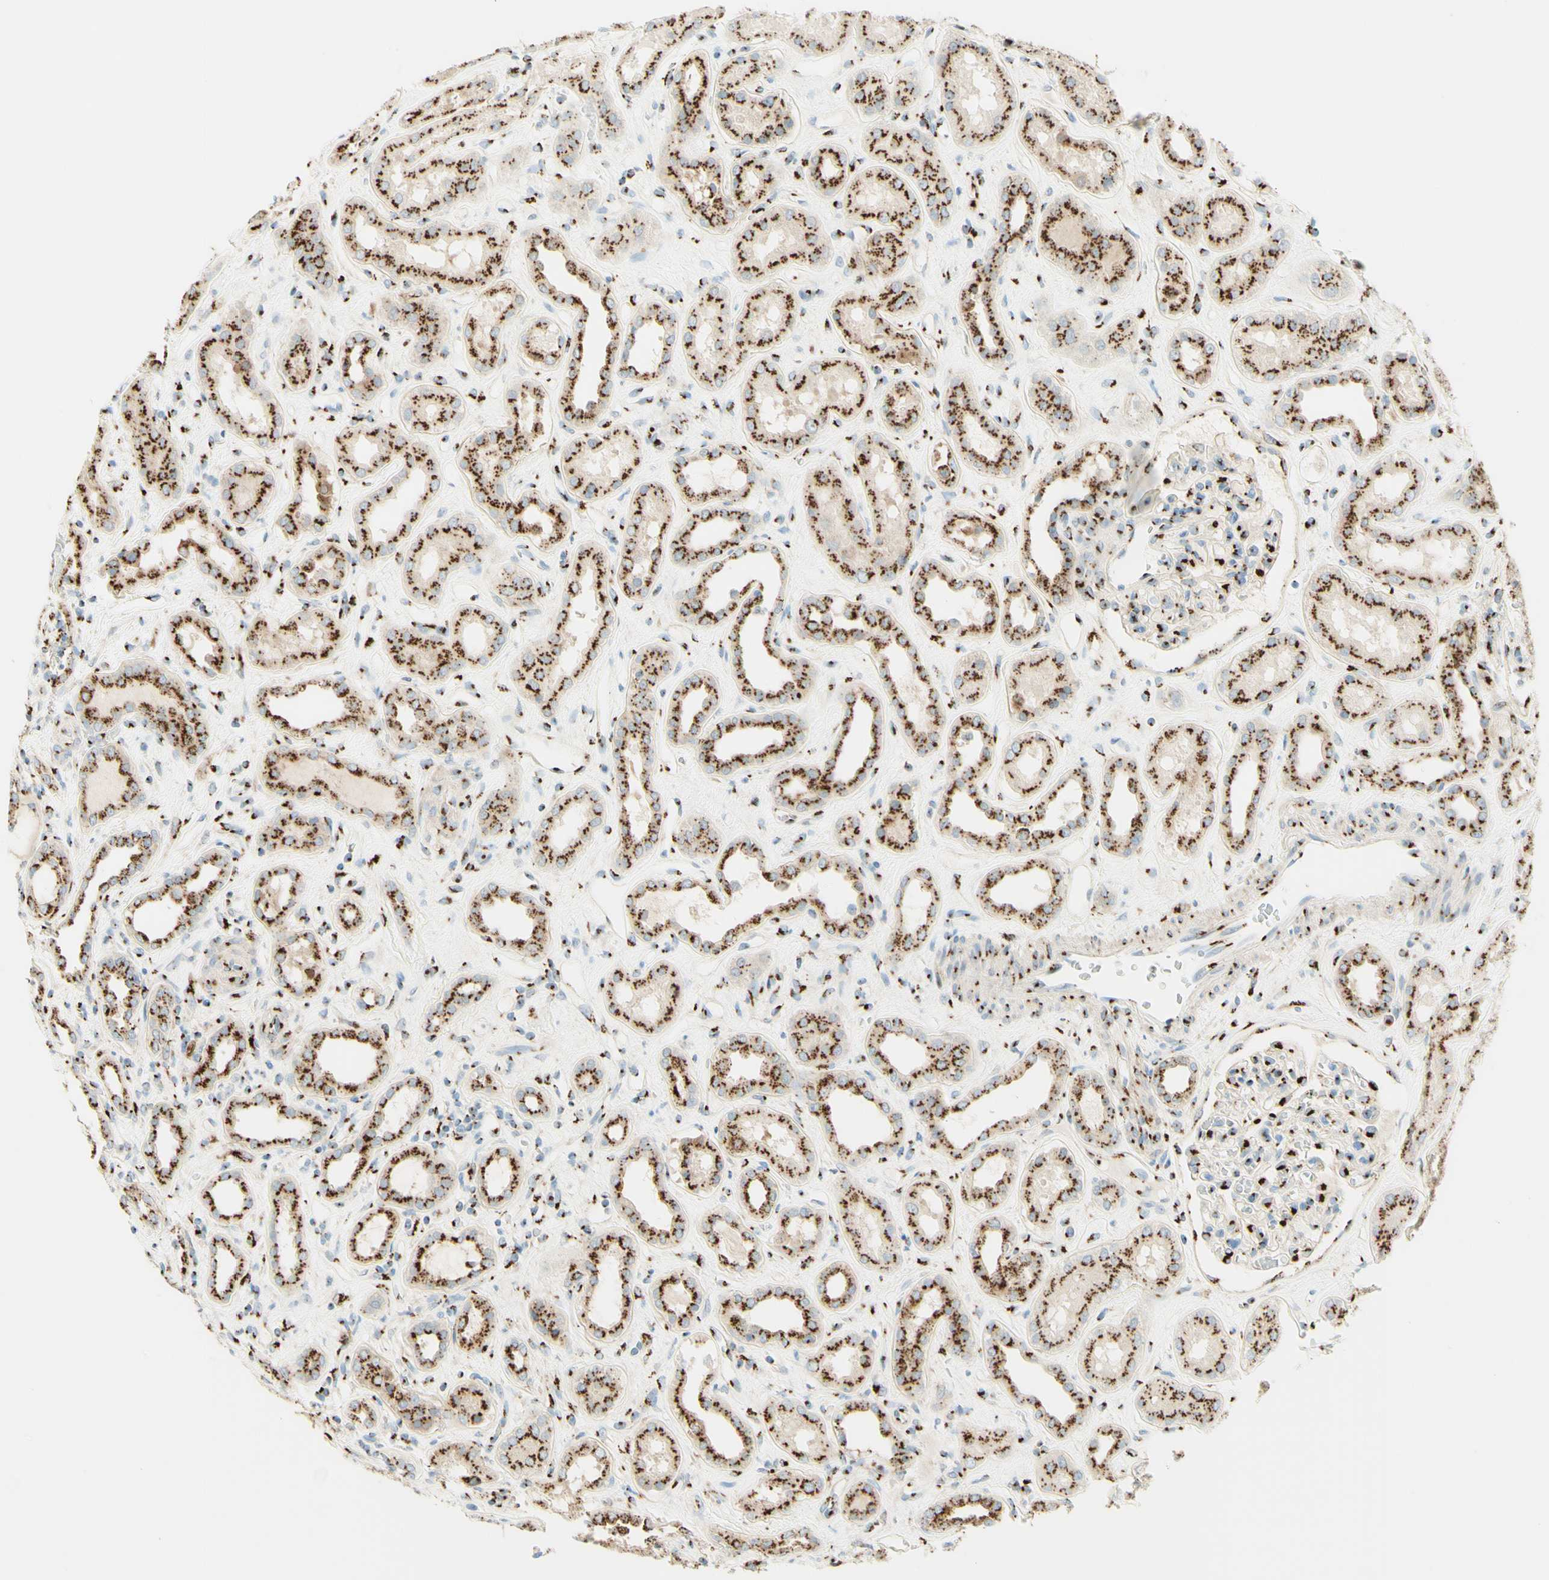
{"staining": {"intensity": "strong", "quantity": ">75%", "location": "cytoplasmic/membranous"}, "tissue": "kidney", "cell_type": "Cells in glomeruli", "image_type": "normal", "snomed": [{"axis": "morphology", "description": "Normal tissue, NOS"}, {"axis": "topography", "description": "Kidney"}], "caption": "Immunohistochemistry (IHC) of unremarkable human kidney reveals high levels of strong cytoplasmic/membranous expression in about >75% of cells in glomeruli. (Brightfield microscopy of DAB IHC at high magnification).", "gene": "GOLGB1", "patient": {"sex": "male", "age": 59}}